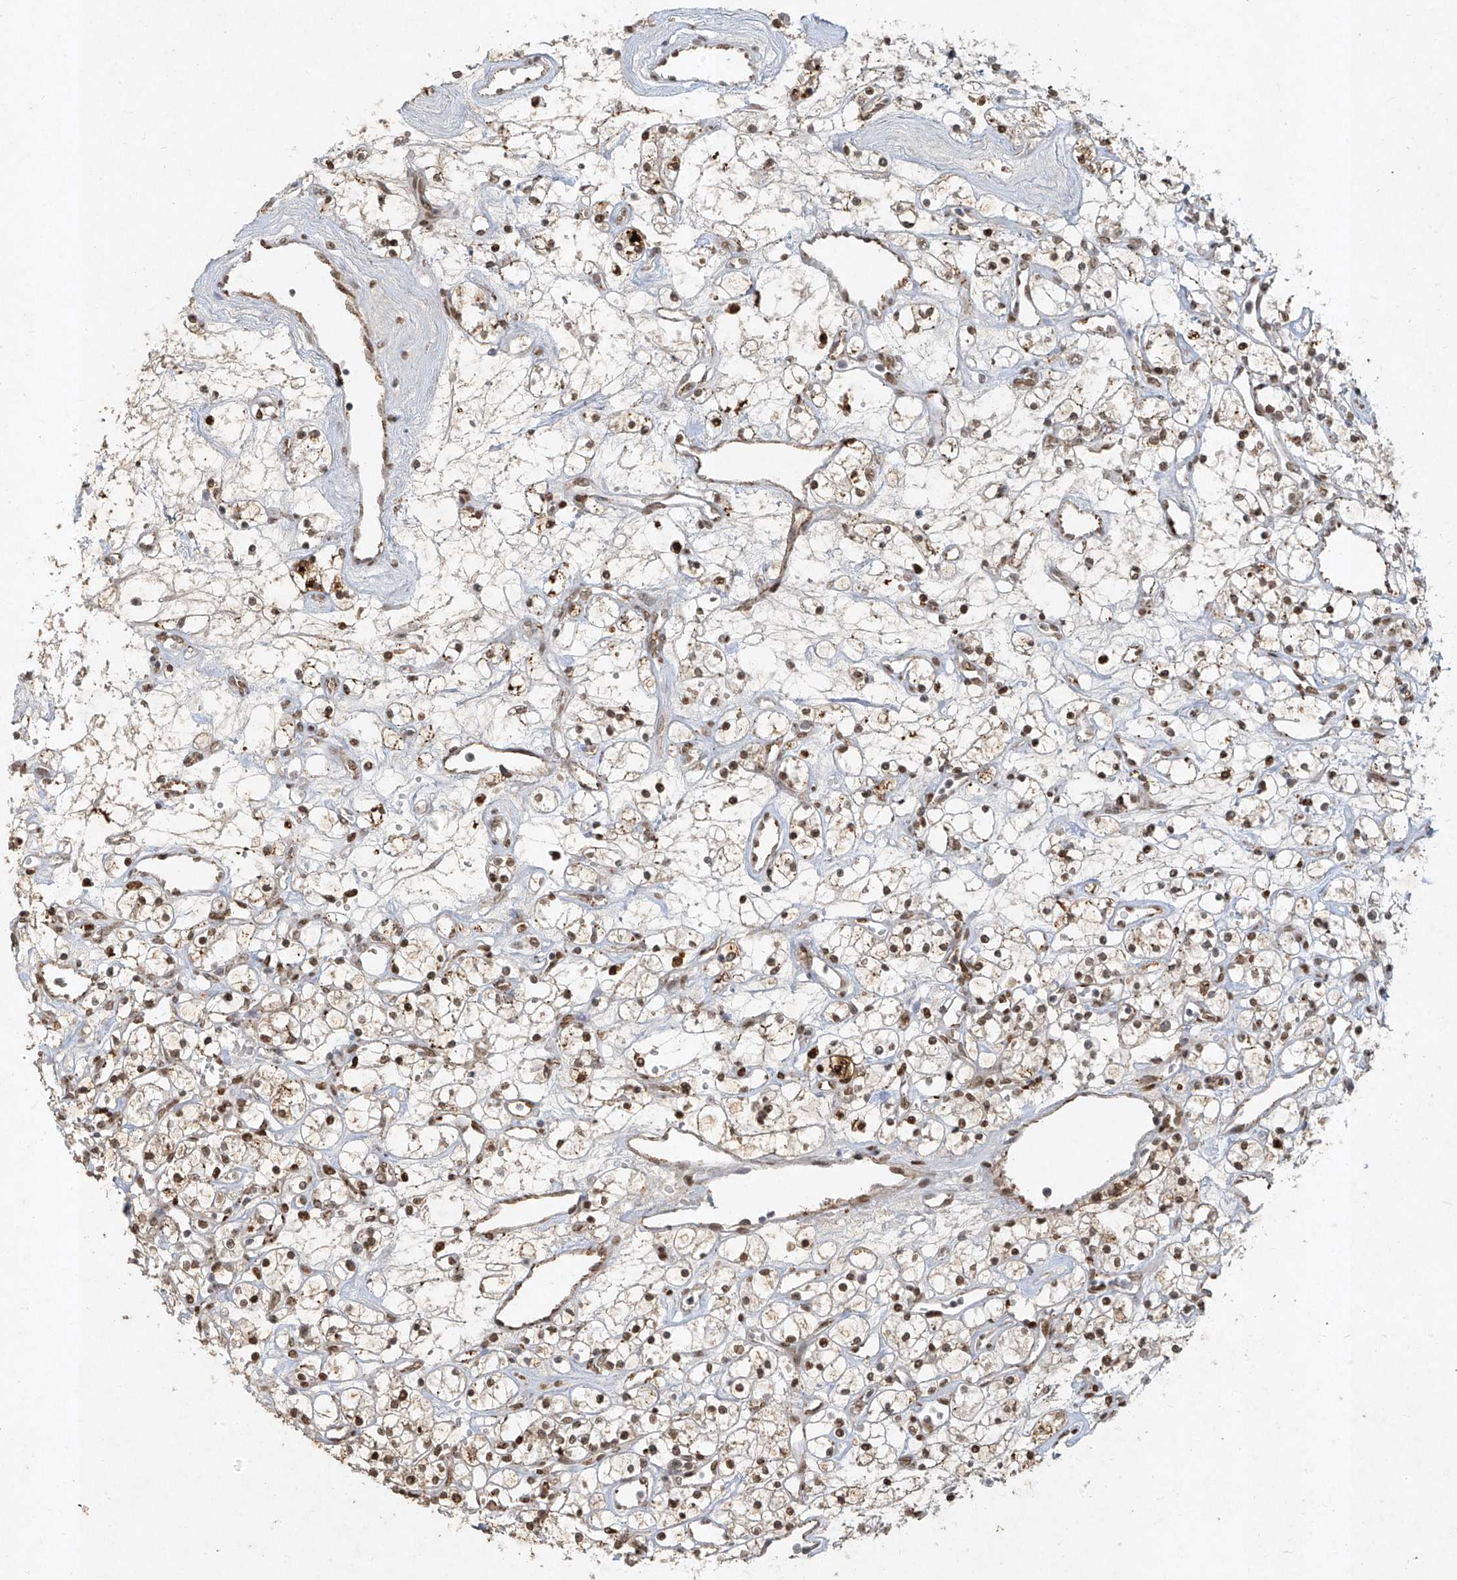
{"staining": {"intensity": "moderate", "quantity": ">75%", "location": "nuclear"}, "tissue": "renal cancer", "cell_type": "Tumor cells", "image_type": "cancer", "snomed": [{"axis": "morphology", "description": "Adenocarcinoma, NOS"}, {"axis": "topography", "description": "Kidney"}], "caption": "A high-resolution micrograph shows IHC staining of renal adenocarcinoma, which exhibits moderate nuclear positivity in approximately >75% of tumor cells.", "gene": "ATRIP", "patient": {"sex": "female", "age": 60}}